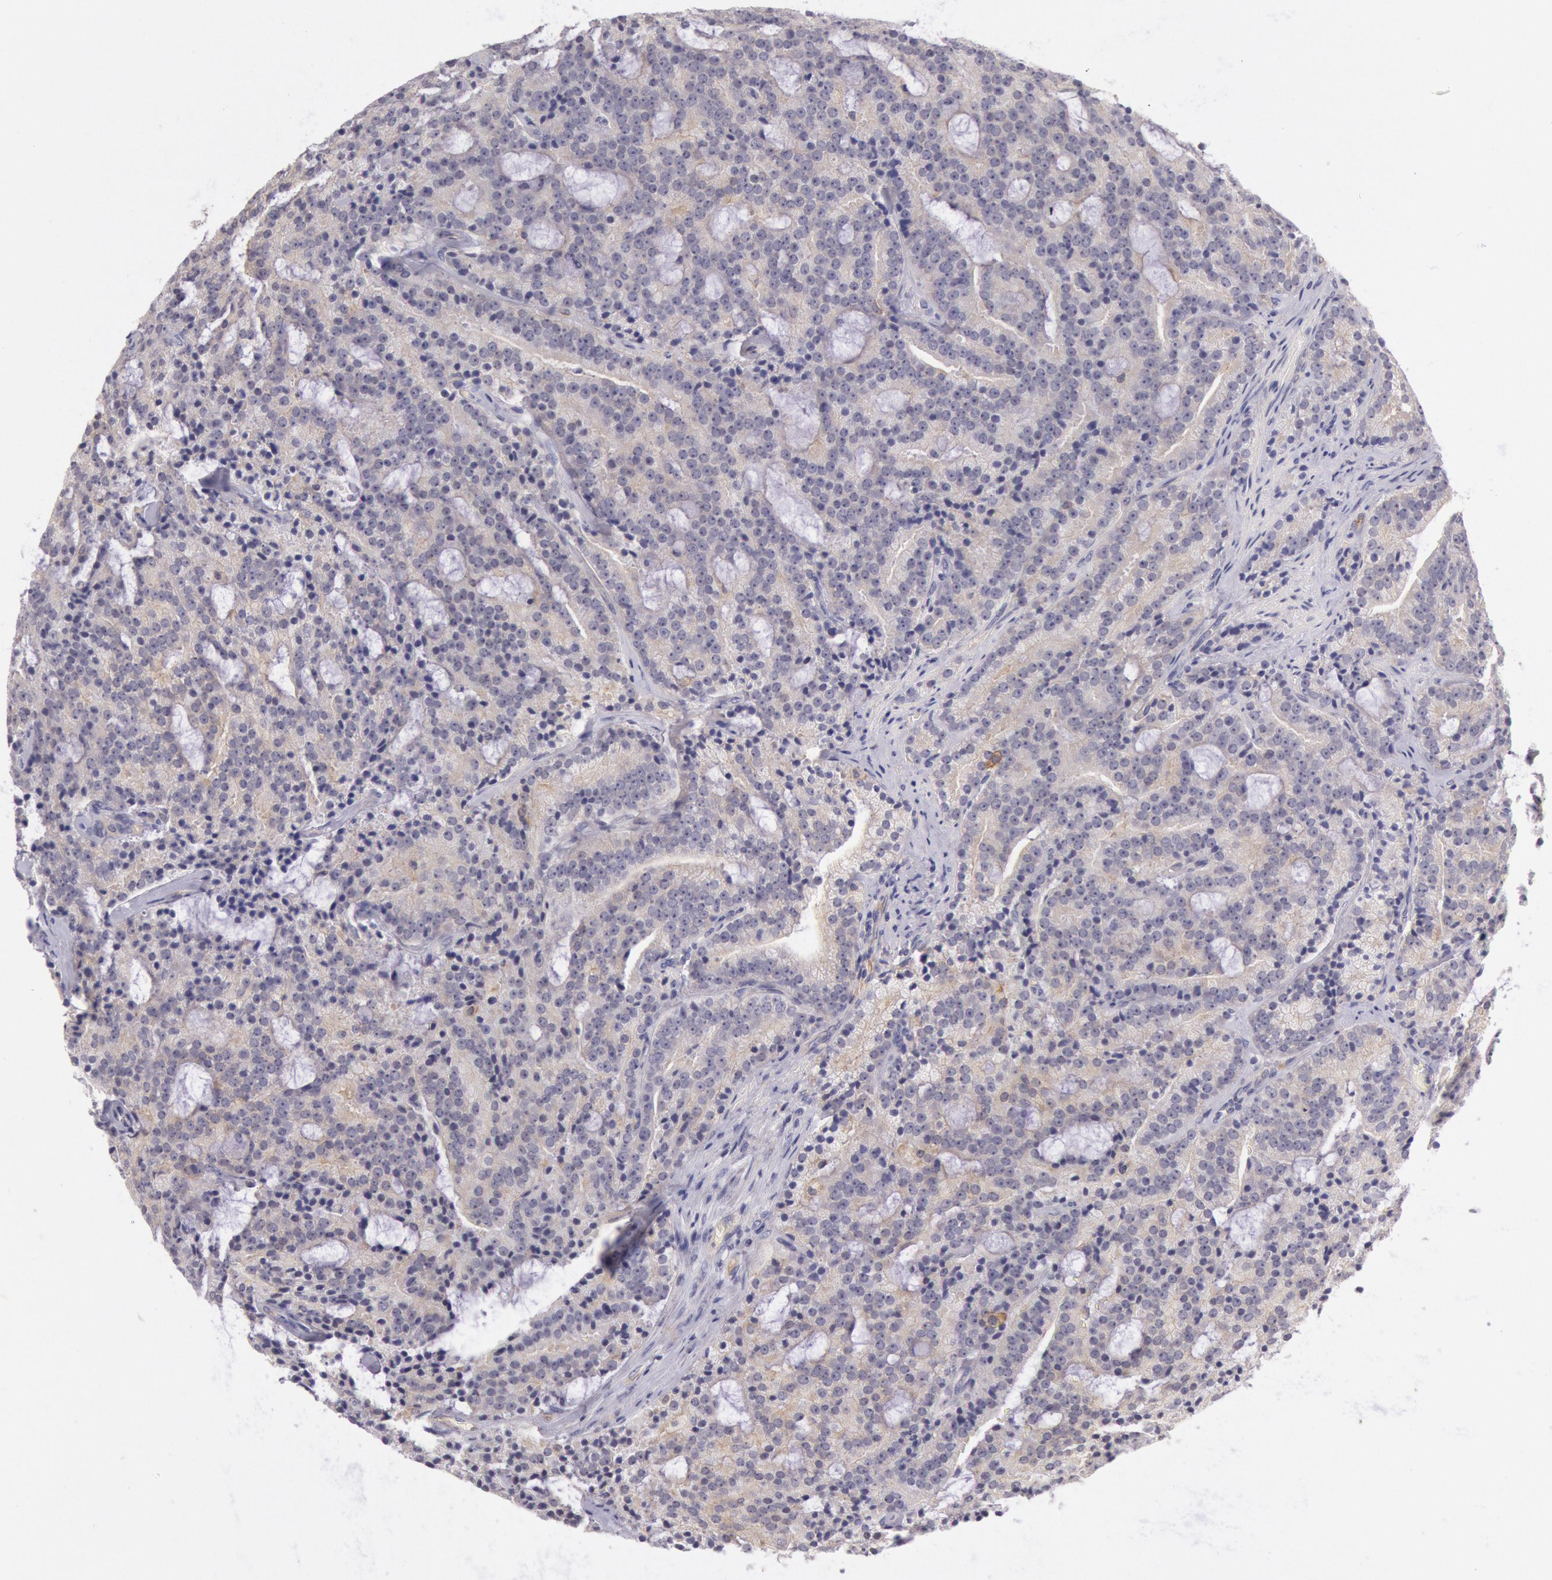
{"staining": {"intensity": "weak", "quantity": "25%-75%", "location": "cytoplasmic/membranous"}, "tissue": "prostate cancer", "cell_type": "Tumor cells", "image_type": "cancer", "snomed": [{"axis": "morphology", "description": "Adenocarcinoma, Medium grade"}, {"axis": "topography", "description": "Prostate"}], "caption": "Protein analysis of prostate medium-grade adenocarcinoma tissue reveals weak cytoplasmic/membranous staining in about 25%-75% of tumor cells.", "gene": "MYO5A", "patient": {"sex": "male", "age": 65}}